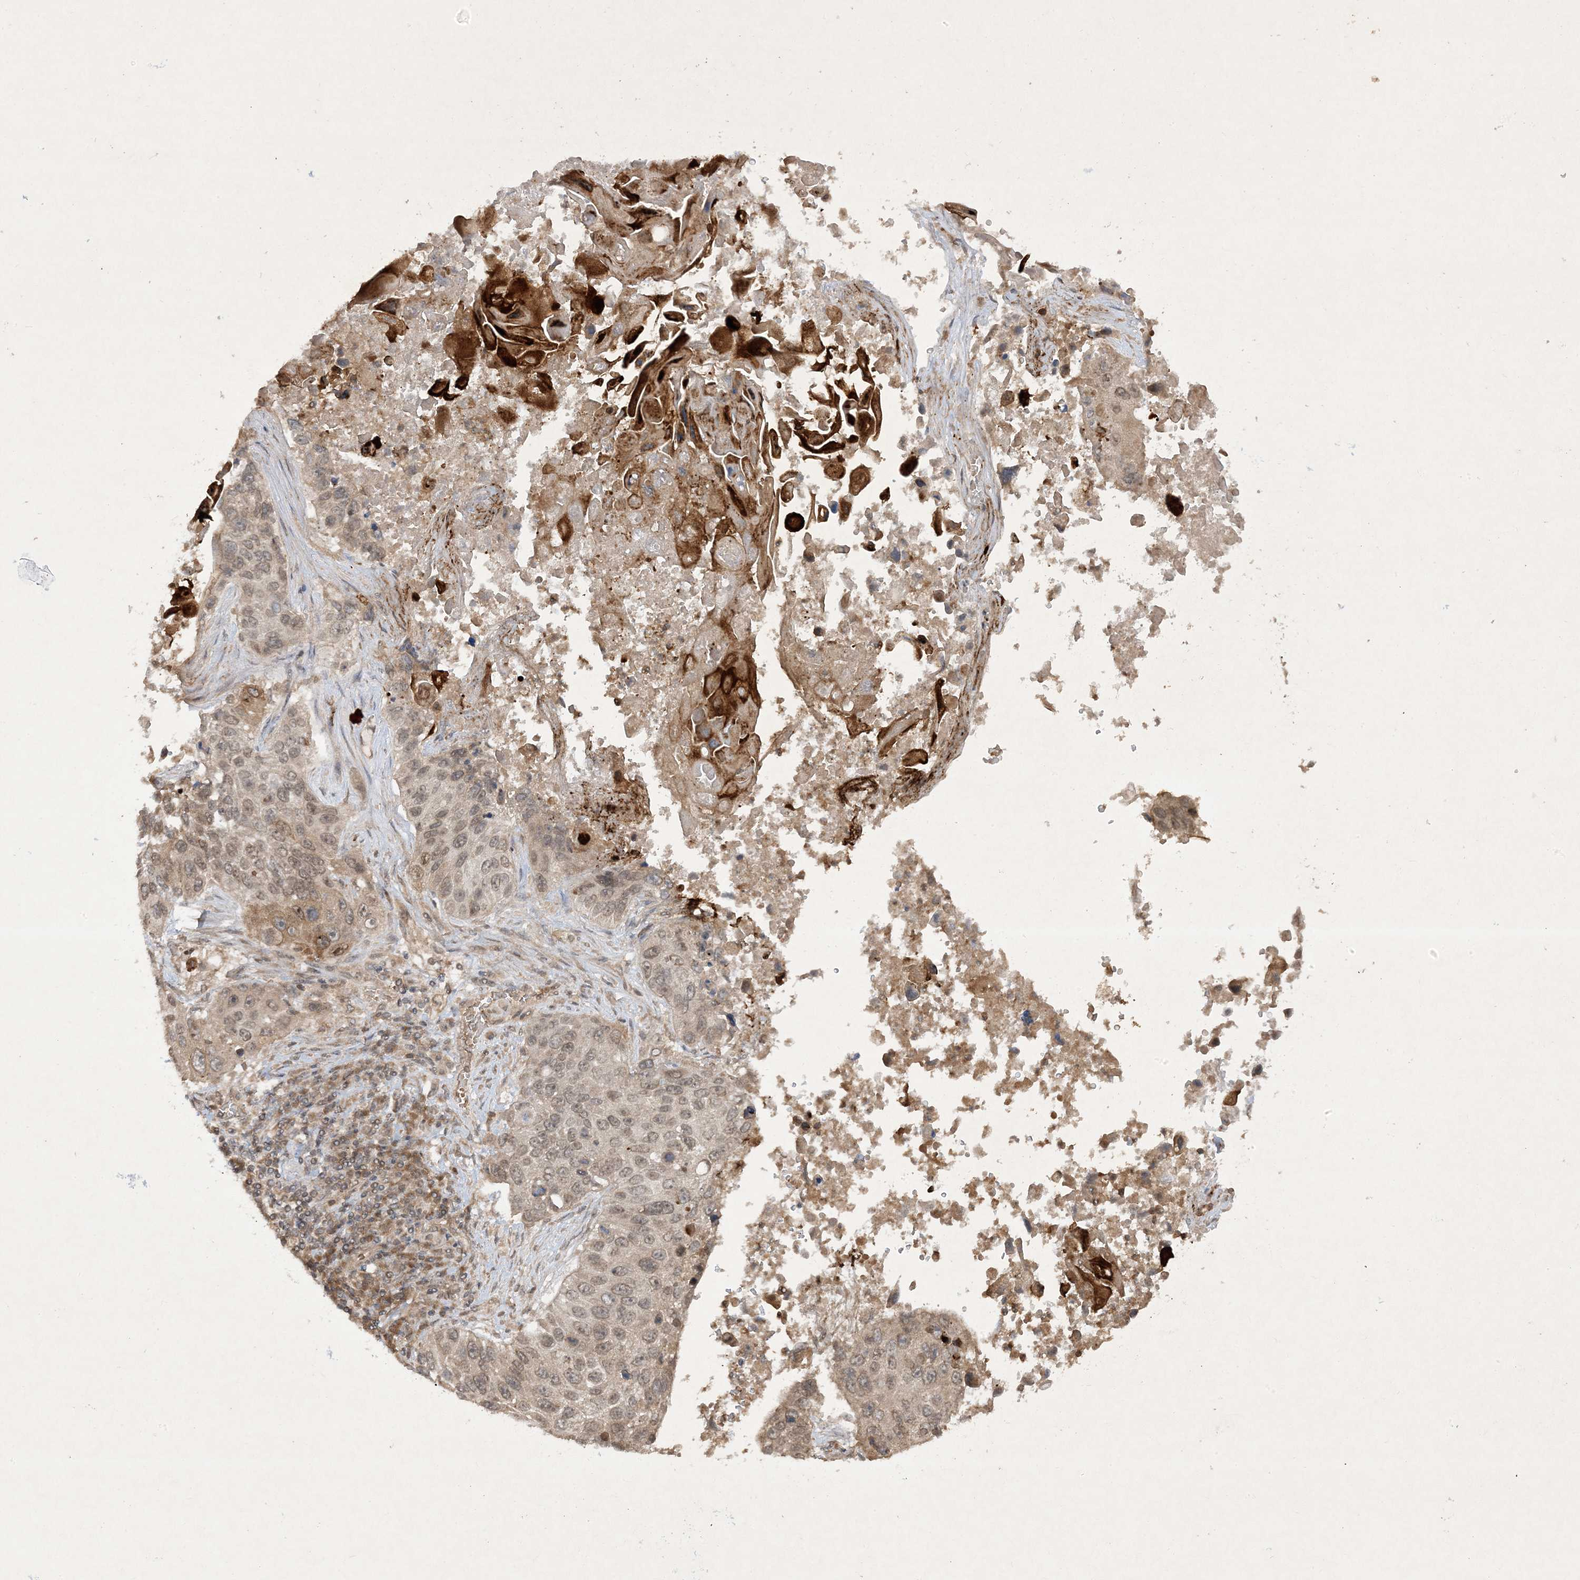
{"staining": {"intensity": "weak", "quantity": "25%-75%", "location": "cytoplasmic/membranous,nuclear"}, "tissue": "lung cancer", "cell_type": "Tumor cells", "image_type": "cancer", "snomed": [{"axis": "morphology", "description": "Squamous cell carcinoma, NOS"}, {"axis": "topography", "description": "Lung"}], "caption": "This micrograph reveals IHC staining of lung cancer, with low weak cytoplasmic/membranous and nuclear staining in about 25%-75% of tumor cells.", "gene": "ZNF213", "patient": {"sex": "male", "age": 61}}